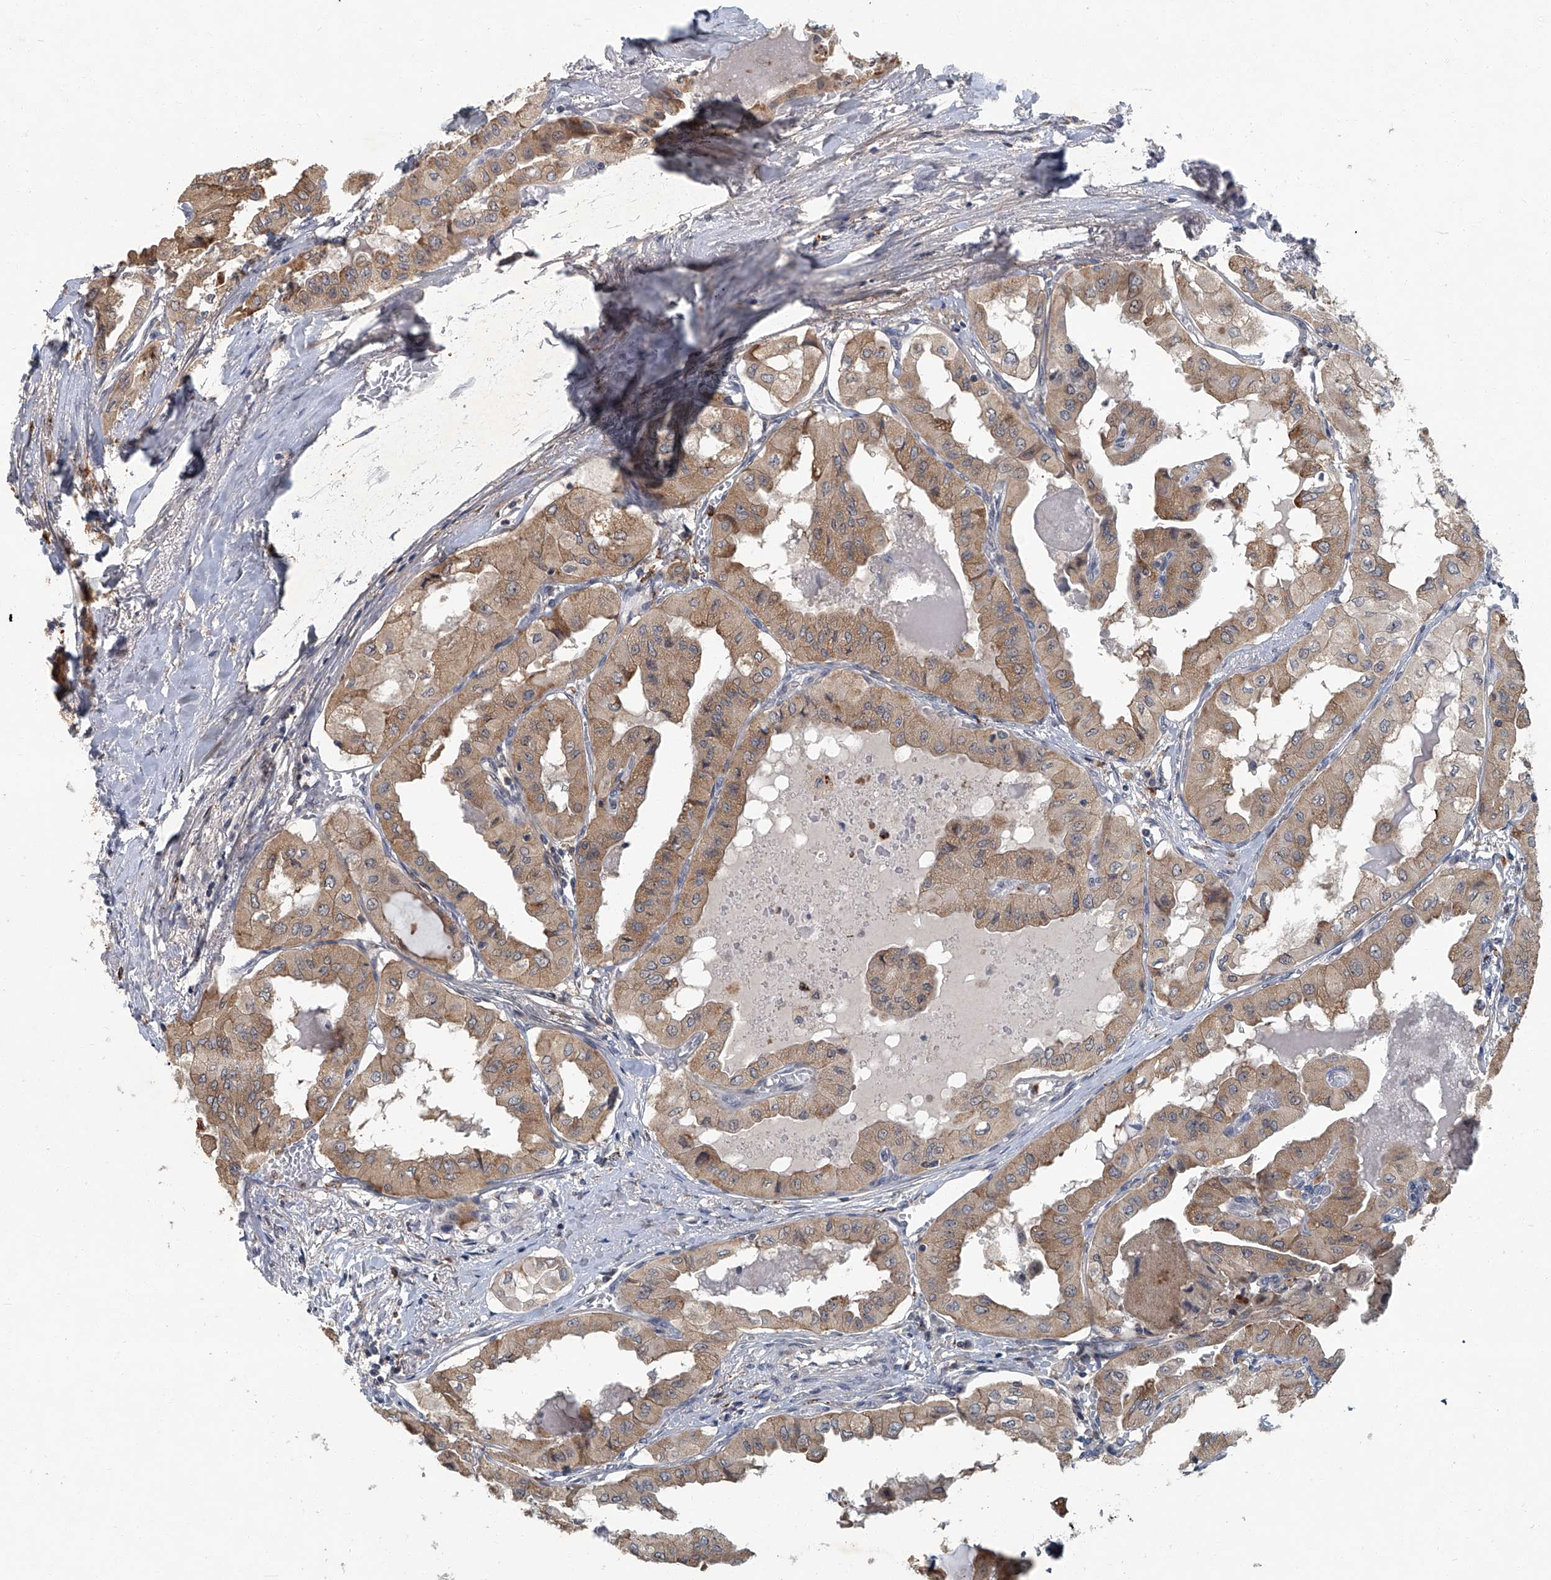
{"staining": {"intensity": "moderate", "quantity": ">75%", "location": "cytoplasmic/membranous"}, "tissue": "thyroid cancer", "cell_type": "Tumor cells", "image_type": "cancer", "snomed": [{"axis": "morphology", "description": "Papillary adenocarcinoma, NOS"}, {"axis": "topography", "description": "Thyroid gland"}], "caption": "Papillary adenocarcinoma (thyroid) was stained to show a protein in brown. There is medium levels of moderate cytoplasmic/membranous positivity in approximately >75% of tumor cells.", "gene": "AKNAD1", "patient": {"sex": "female", "age": 59}}